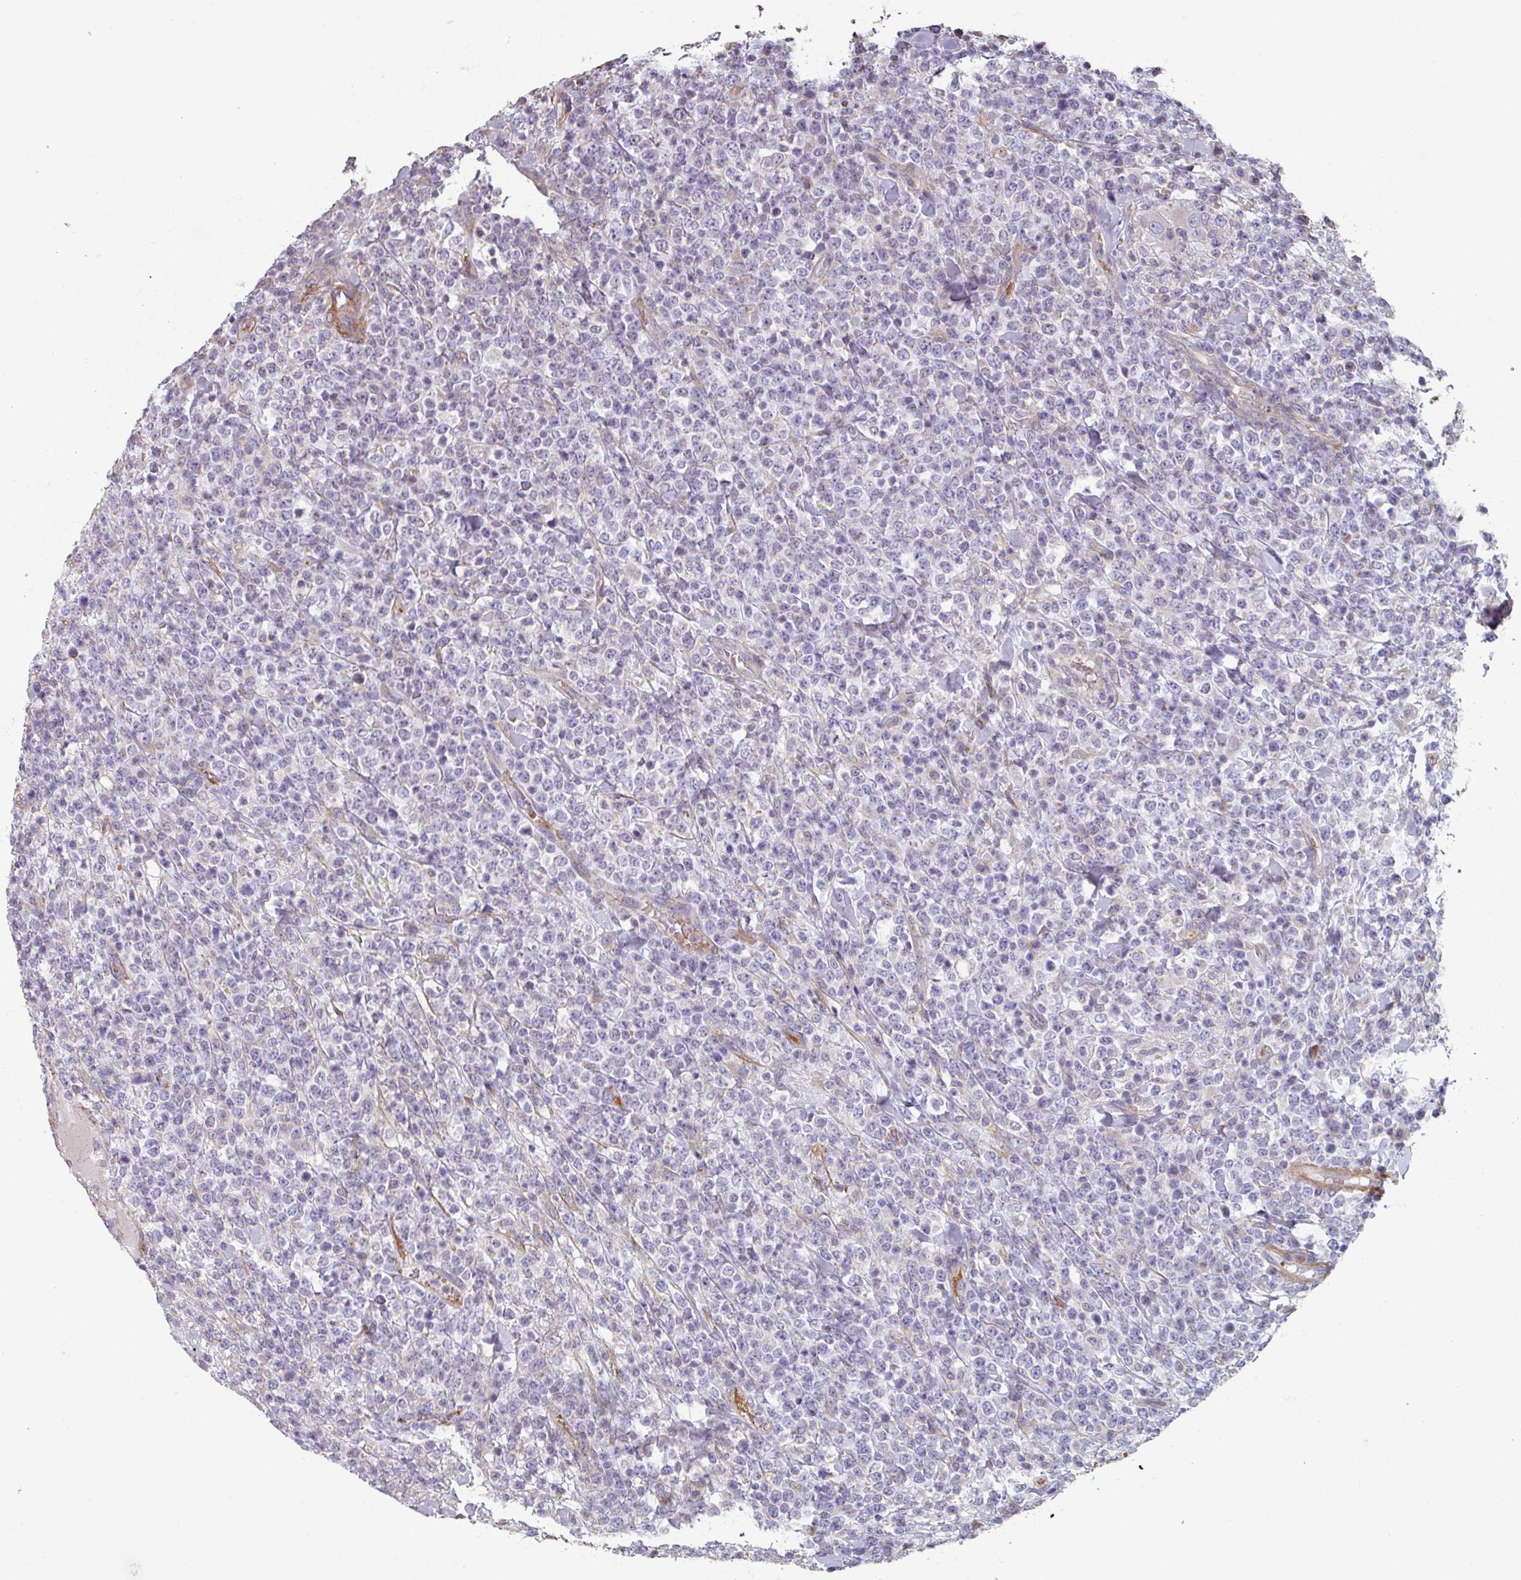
{"staining": {"intensity": "negative", "quantity": "none", "location": "none"}, "tissue": "lymphoma", "cell_type": "Tumor cells", "image_type": "cancer", "snomed": [{"axis": "morphology", "description": "Malignant lymphoma, non-Hodgkin's type, High grade"}, {"axis": "topography", "description": "Colon"}], "caption": "Protein analysis of lymphoma demonstrates no significant expression in tumor cells.", "gene": "GSTA4", "patient": {"sex": "female", "age": 53}}